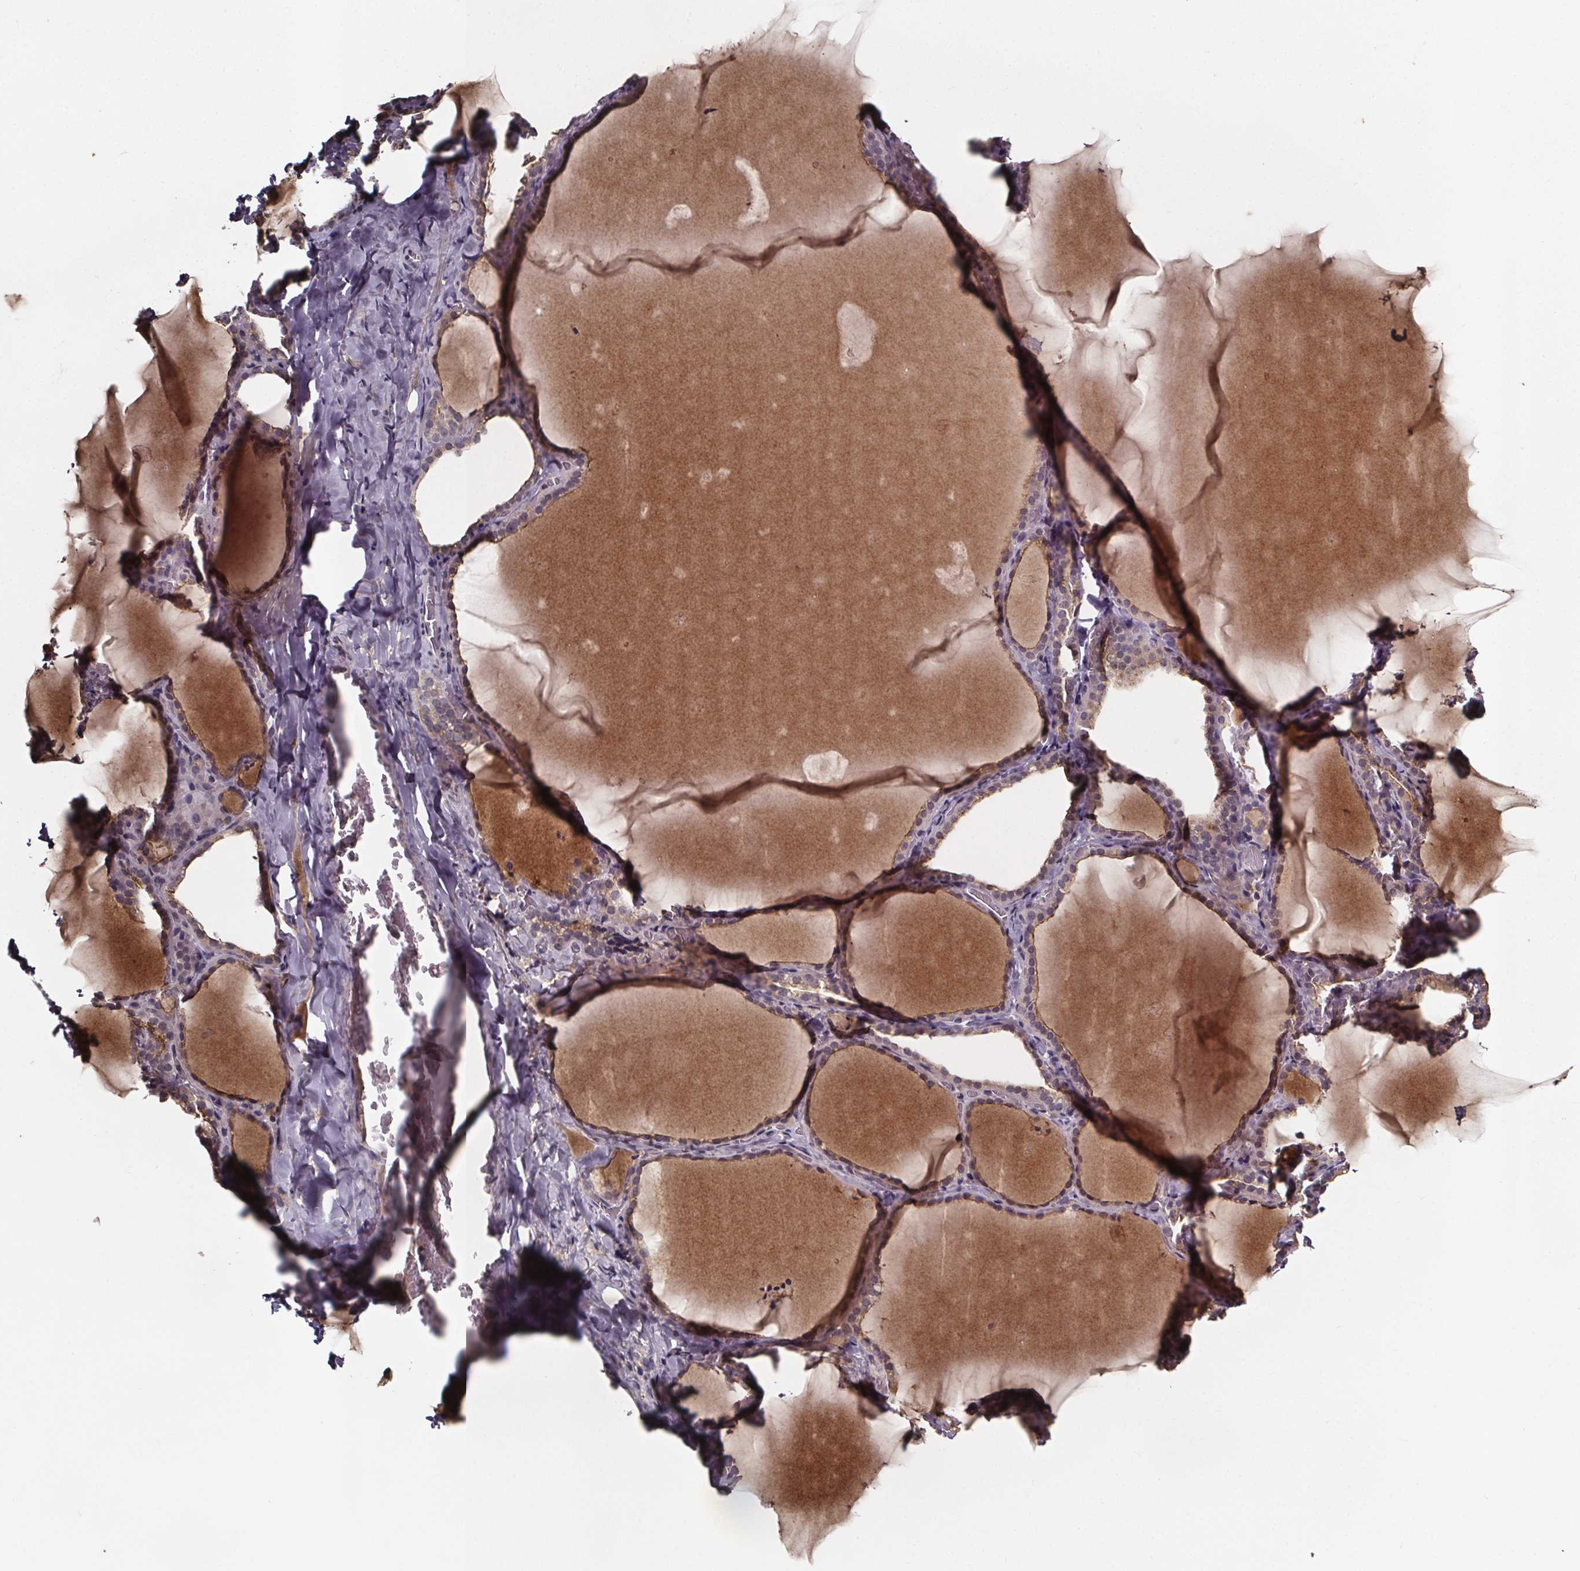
{"staining": {"intensity": "weak", "quantity": "25%-75%", "location": "cytoplasmic/membranous"}, "tissue": "thyroid gland", "cell_type": "Glandular cells", "image_type": "normal", "snomed": [{"axis": "morphology", "description": "Normal tissue, NOS"}, {"axis": "topography", "description": "Thyroid gland"}], "caption": "Protein analysis of unremarkable thyroid gland exhibits weak cytoplasmic/membranous positivity in approximately 25%-75% of glandular cells. (Brightfield microscopy of DAB IHC at high magnification).", "gene": "SMIM1", "patient": {"sex": "female", "age": 22}}